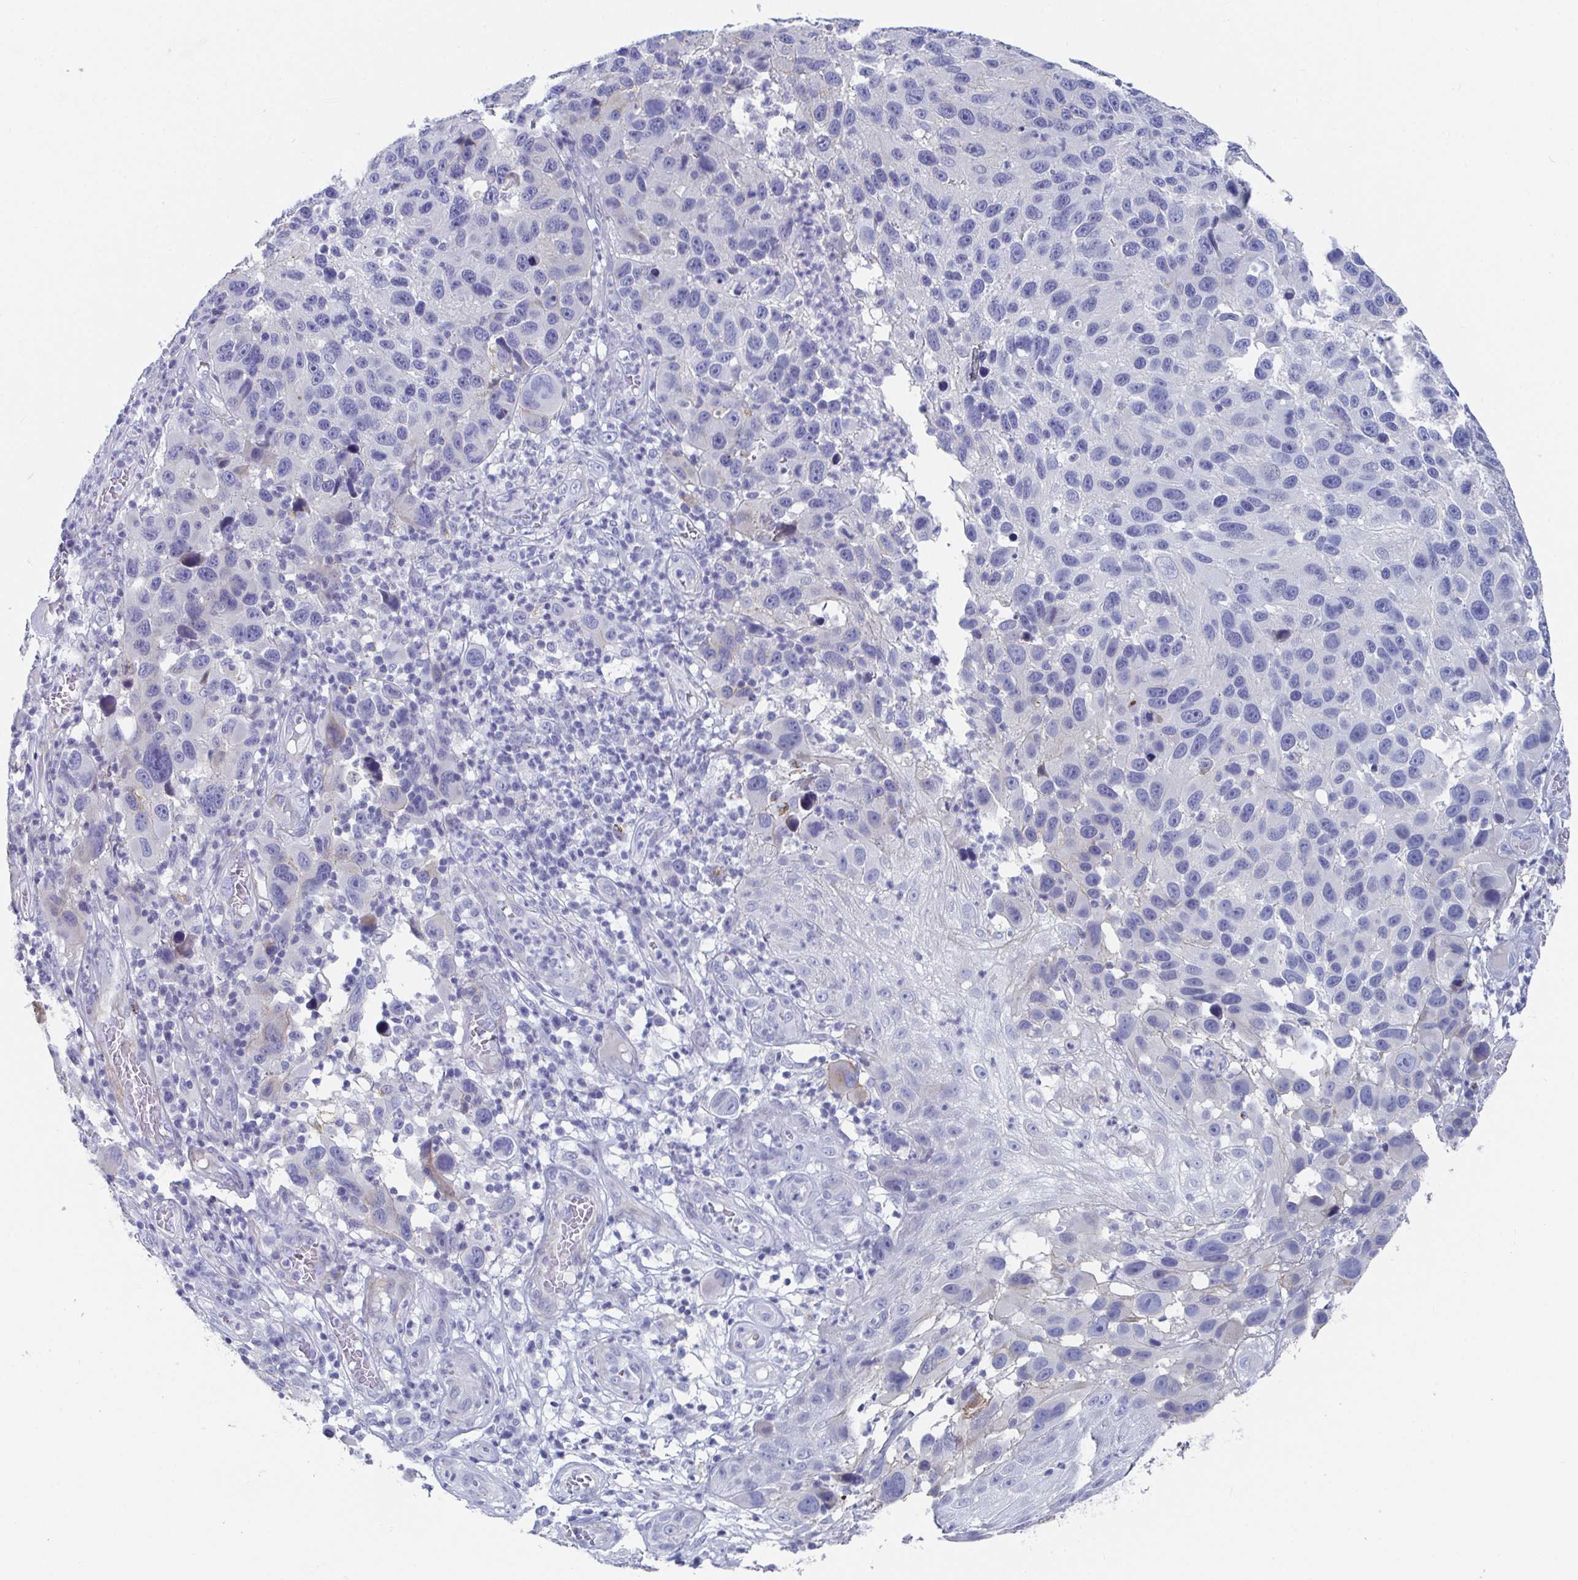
{"staining": {"intensity": "negative", "quantity": "none", "location": "none"}, "tissue": "melanoma", "cell_type": "Tumor cells", "image_type": "cancer", "snomed": [{"axis": "morphology", "description": "Malignant melanoma, NOS"}, {"axis": "topography", "description": "Skin"}], "caption": "Protein analysis of melanoma exhibits no significant expression in tumor cells. Brightfield microscopy of immunohistochemistry (IHC) stained with DAB (brown) and hematoxylin (blue), captured at high magnification.", "gene": "ZFP82", "patient": {"sex": "male", "age": 53}}